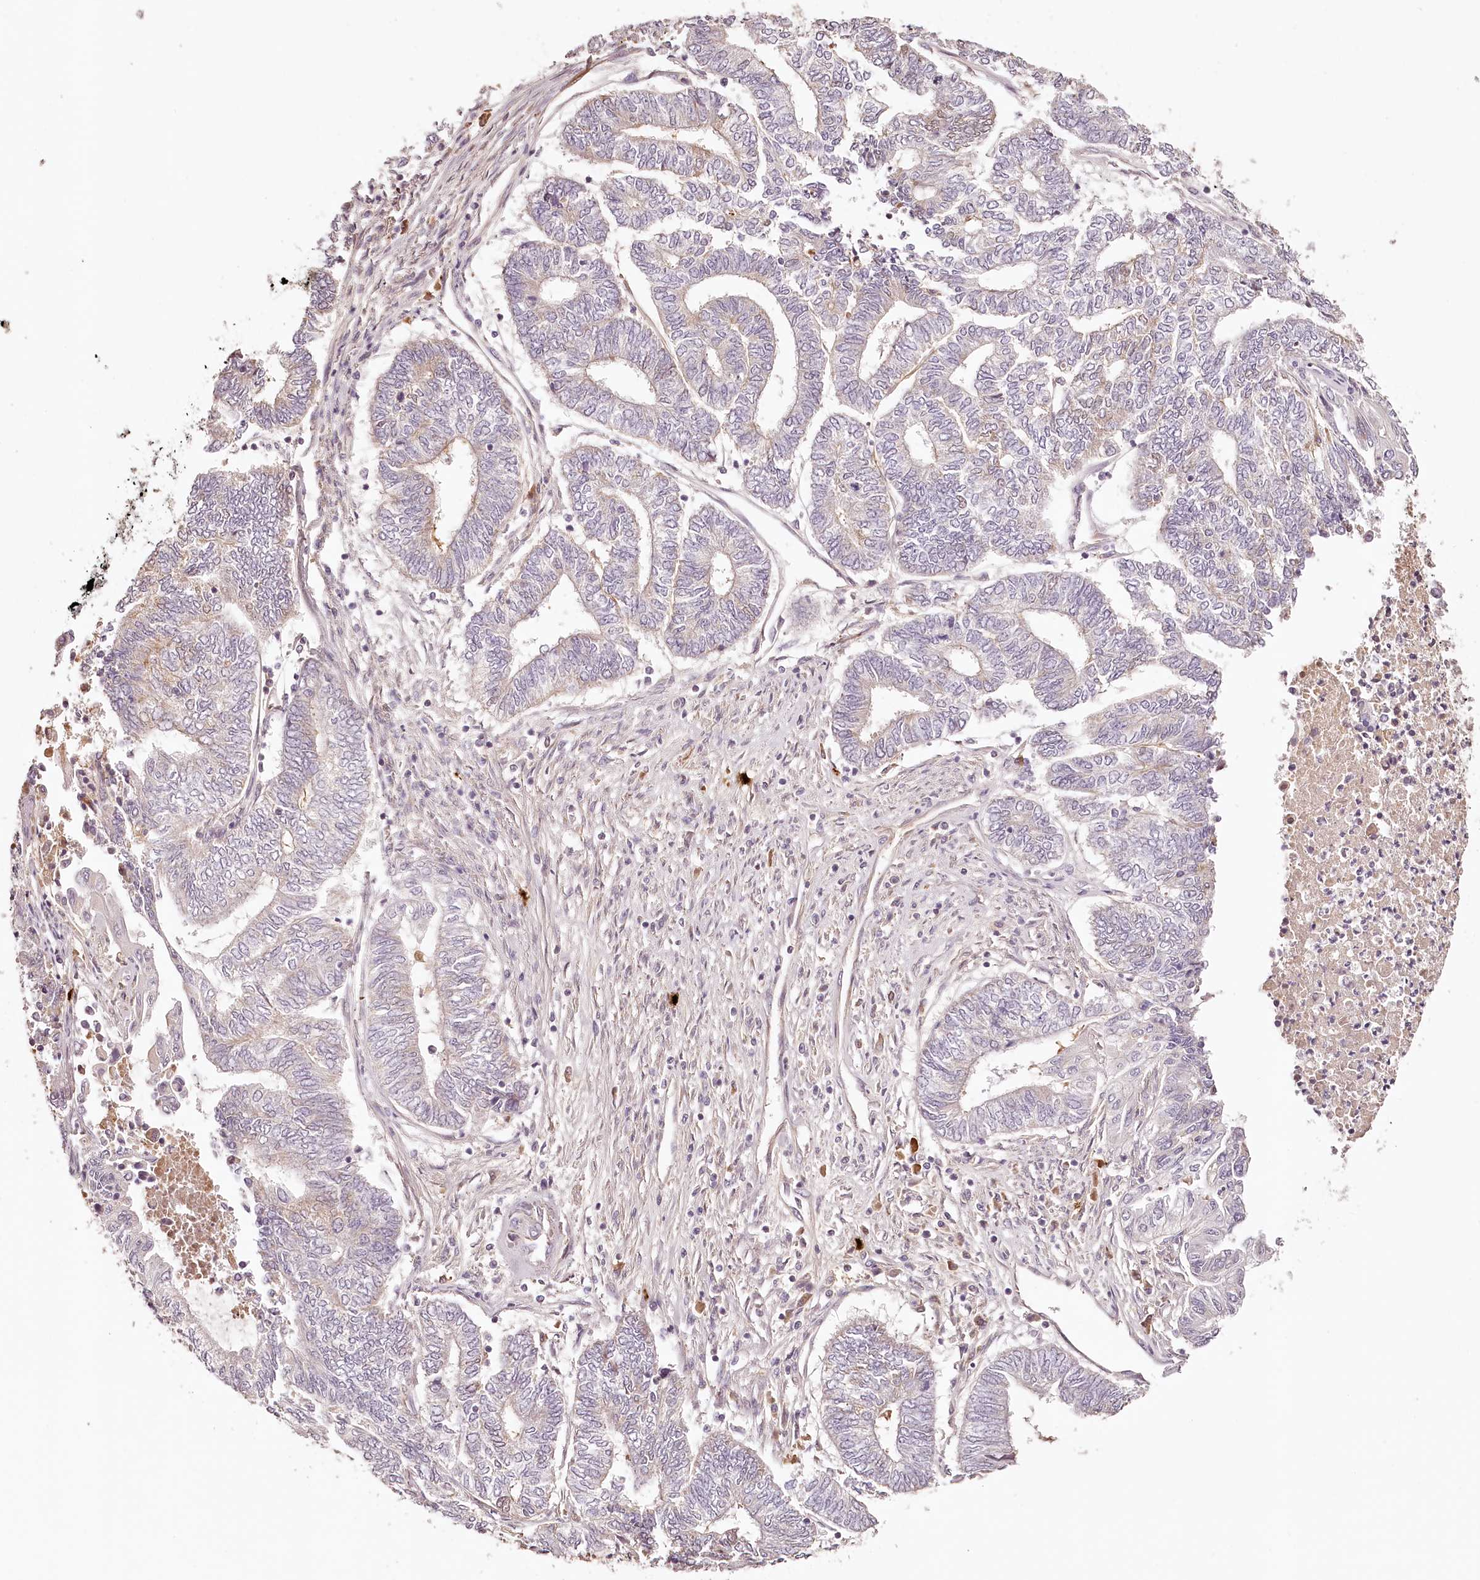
{"staining": {"intensity": "weak", "quantity": "<25%", "location": "cytoplasmic/membranous"}, "tissue": "endometrial cancer", "cell_type": "Tumor cells", "image_type": "cancer", "snomed": [{"axis": "morphology", "description": "Adenocarcinoma, NOS"}, {"axis": "topography", "description": "Uterus"}, {"axis": "topography", "description": "Endometrium"}], "caption": "Tumor cells are negative for protein expression in human adenocarcinoma (endometrial).", "gene": "SYNGR1", "patient": {"sex": "female", "age": 70}}